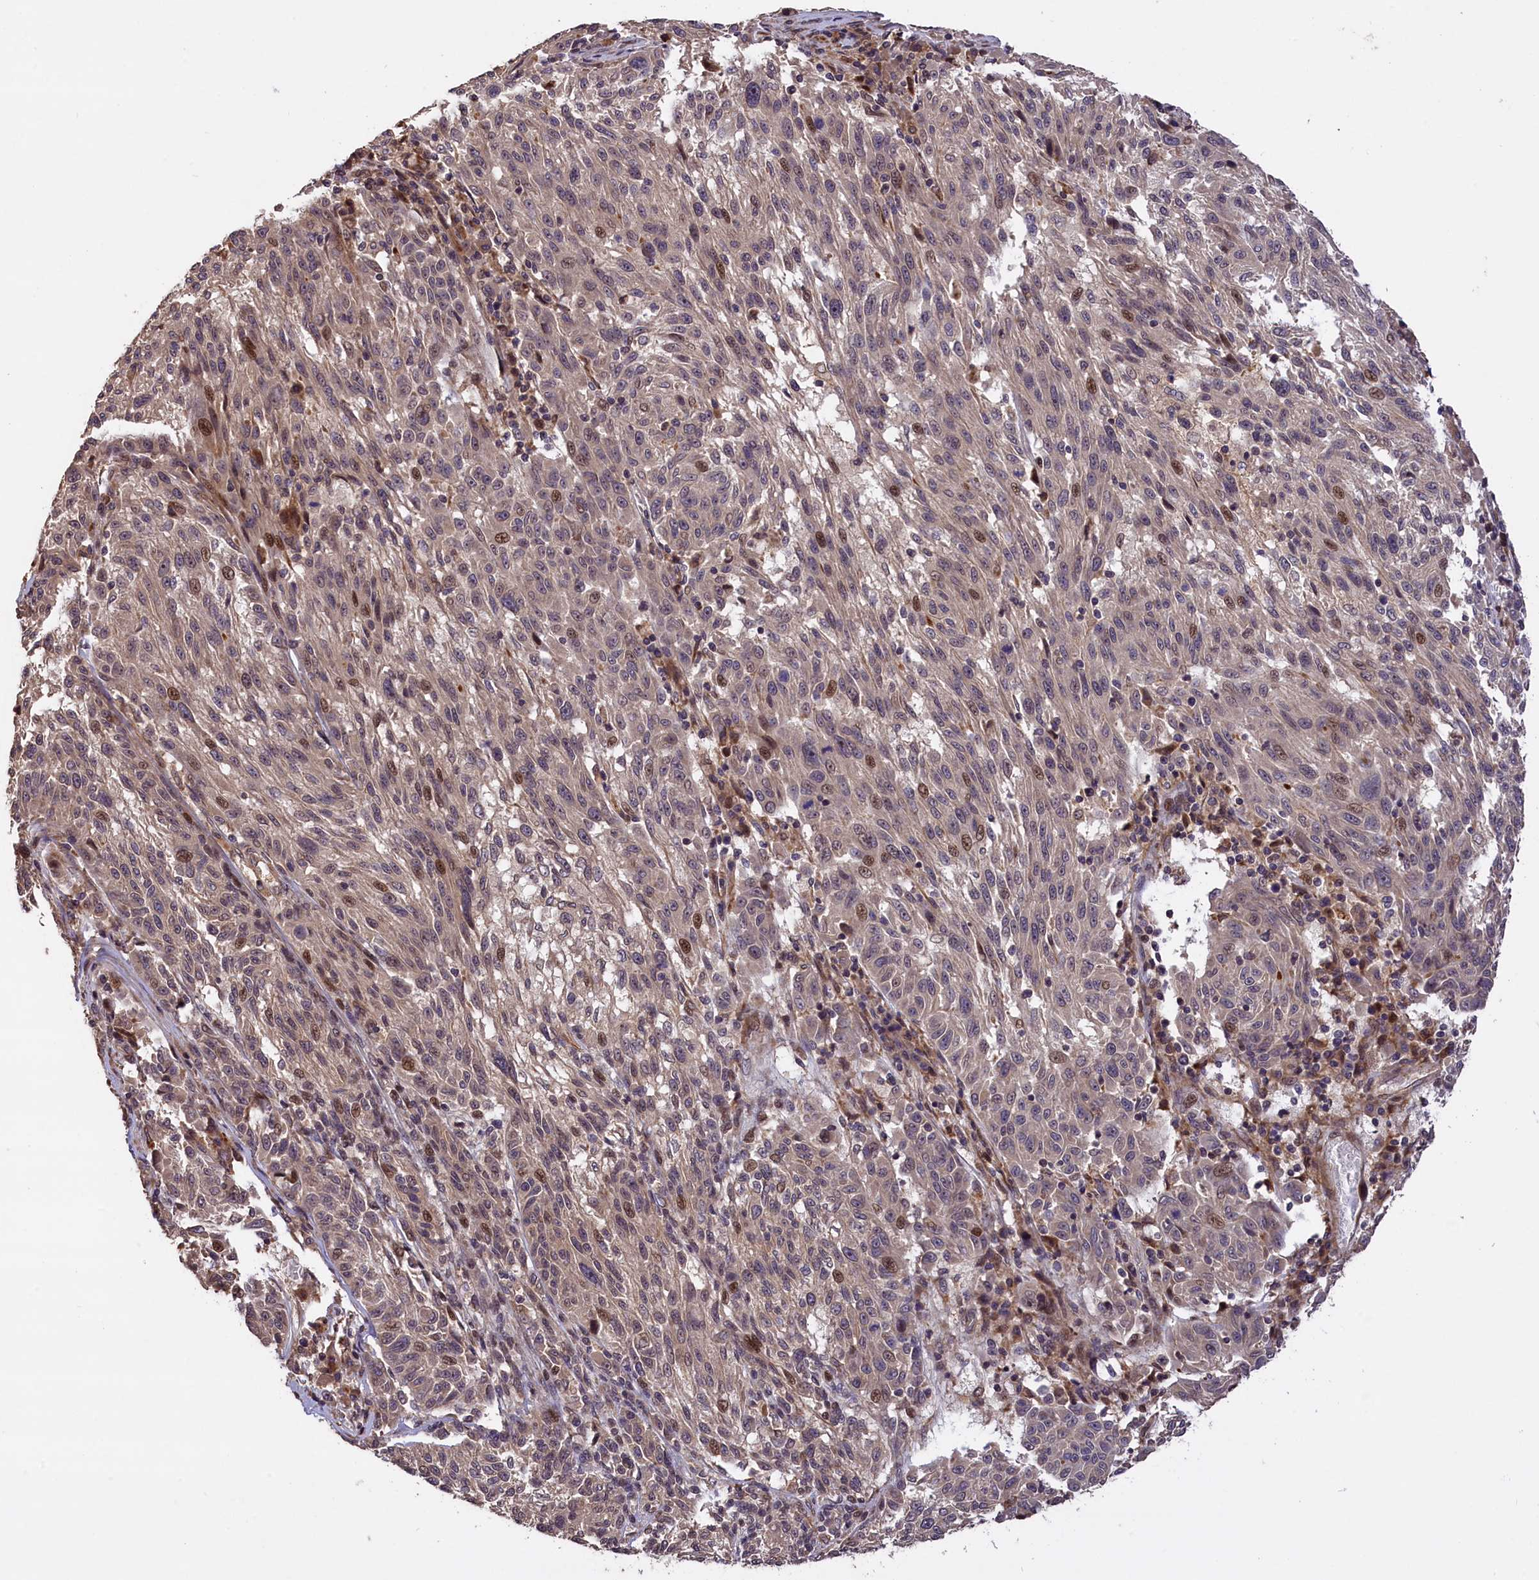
{"staining": {"intensity": "moderate", "quantity": "<25%", "location": "nuclear"}, "tissue": "melanoma", "cell_type": "Tumor cells", "image_type": "cancer", "snomed": [{"axis": "morphology", "description": "Malignant melanoma, NOS"}, {"axis": "topography", "description": "Skin"}], "caption": "A histopathology image showing moderate nuclear expression in about <25% of tumor cells in melanoma, as visualized by brown immunohistochemical staining.", "gene": "DNAJB9", "patient": {"sex": "male", "age": 53}}